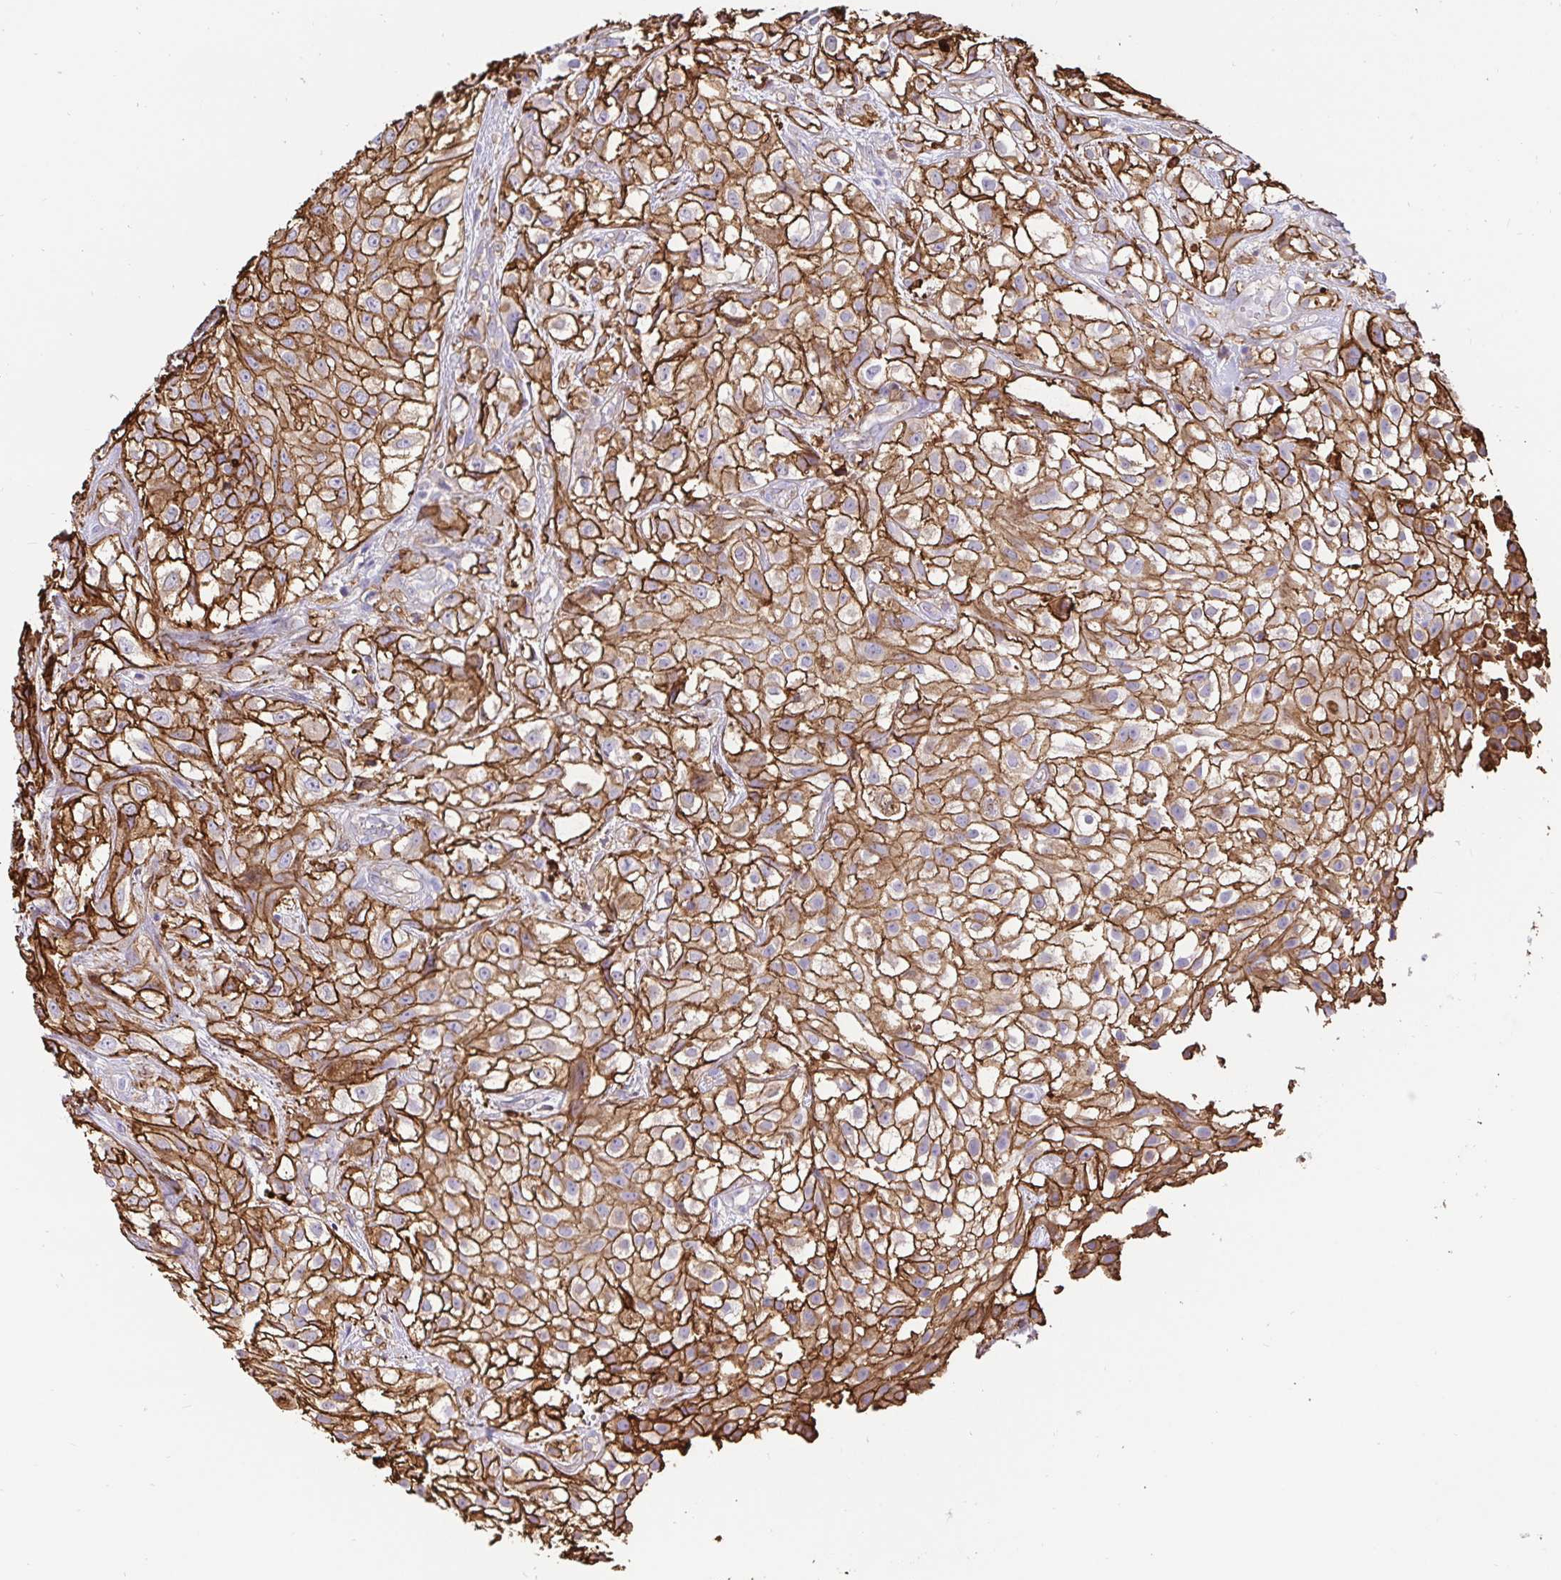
{"staining": {"intensity": "moderate", "quantity": ">75%", "location": "cytoplasmic/membranous"}, "tissue": "urothelial cancer", "cell_type": "Tumor cells", "image_type": "cancer", "snomed": [{"axis": "morphology", "description": "Urothelial carcinoma, High grade"}, {"axis": "topography", "description": "Urinary bladder"}], "caption": "Immunohistochemical staining of human high-grade urothelial carcinoma demonstrates medium levels of moderate cytoplasmic/membranous protein staining in approximately >75% of tumor cells.", "gene": "ANXA2", "patient": {"sex": "male", "age": 56}}